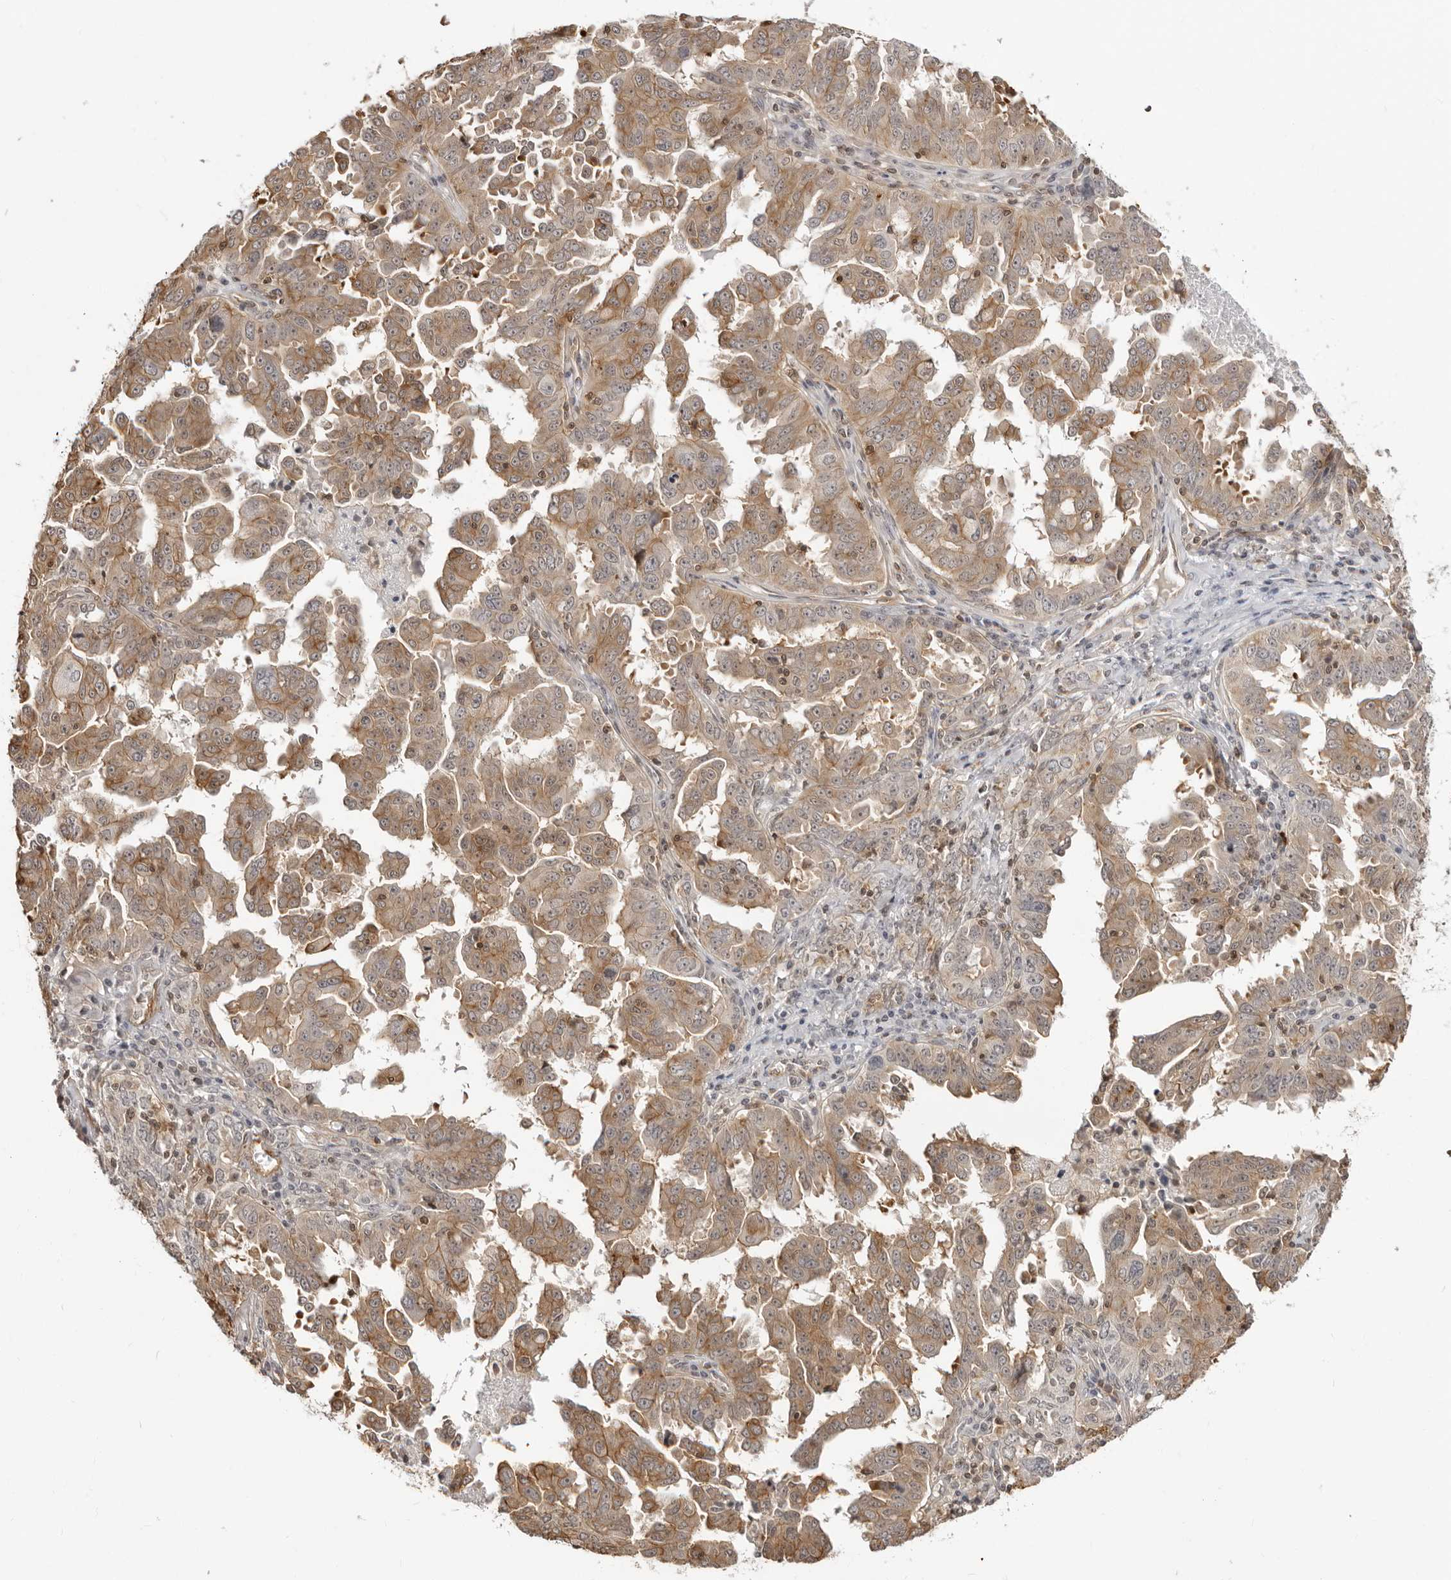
{"staining": {"intensity": "moderate", "quantity": ">75%", "location": "cytoplasmic/membranous"}, "tissue": "ovarian cancer", "cell_type": "Tumor cells", "image_type": "cancer", "snomed": [{"axis": "morphology", "description": "Carcinoma, endometroid"}, {"axis": "topography", "description": "Ovary"}], "caption": "This is an image of IHC staining of endometroid carcinoma (ovarian), which shows moderate staining in the cytoplasmic/membranous of tumor cells.", "gene": "UNK", "patient": {"sex": "female", "age": 62}}